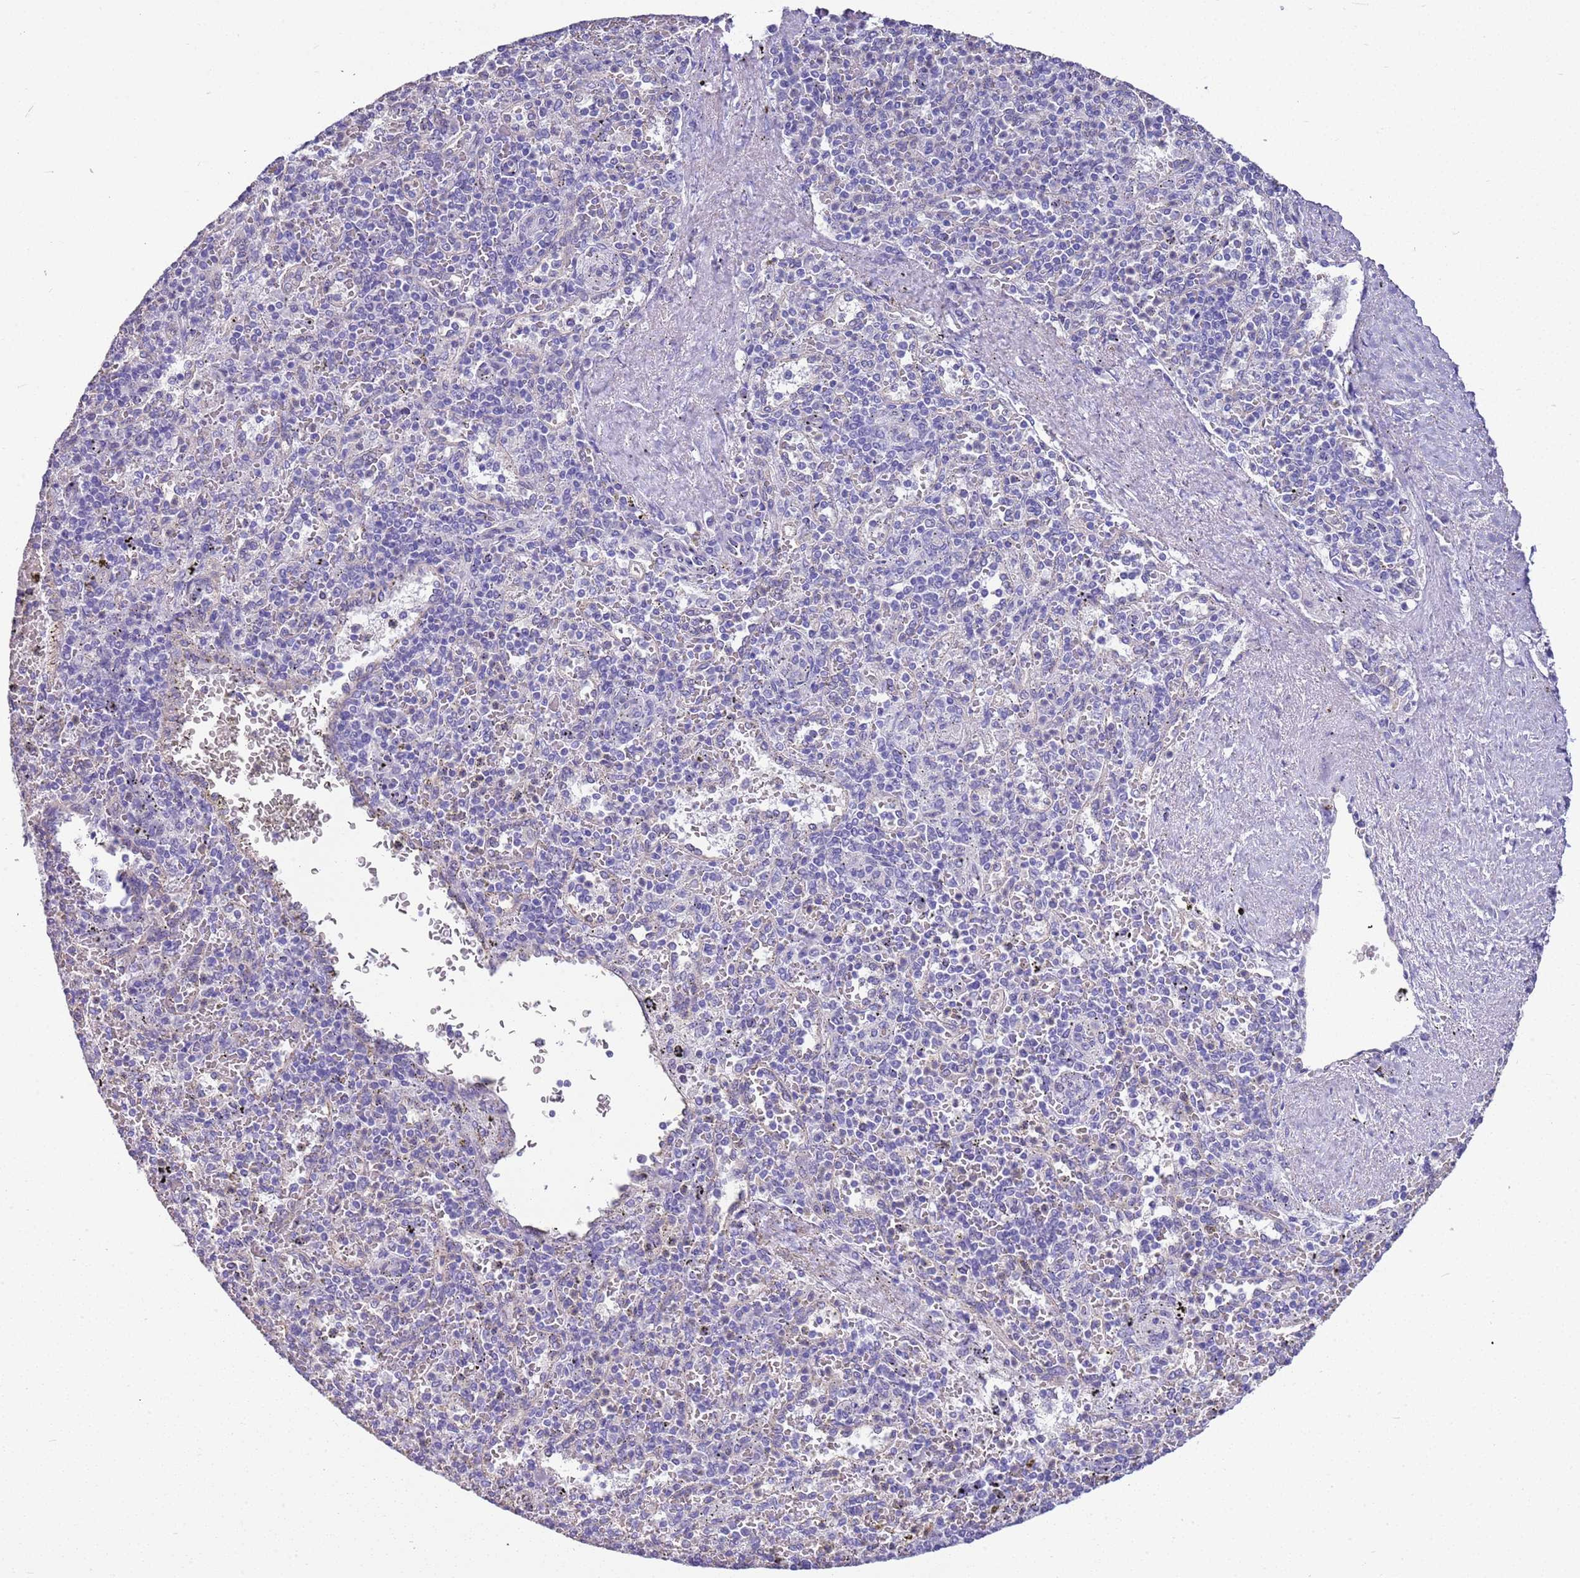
{"staining": {"intensity": "negative", "quantity": "none", "location": "none"}, "tissue": "spleen", "cell_type": "Cells in red pulp", "image_type": "normal", "snomed": [{"axis": "morphology", "description": "Normal tissue, NOS"}, {"axis": "topography", "description": "Spleen"}], "caption": "IHC of unremarkable human spleen displays no expression in cells in red pulp. (DAB IHC visualized using brightfield microscopy, high magnification).", "gene": "CTRC", "patient": {"sex": "male", "age": 82}}